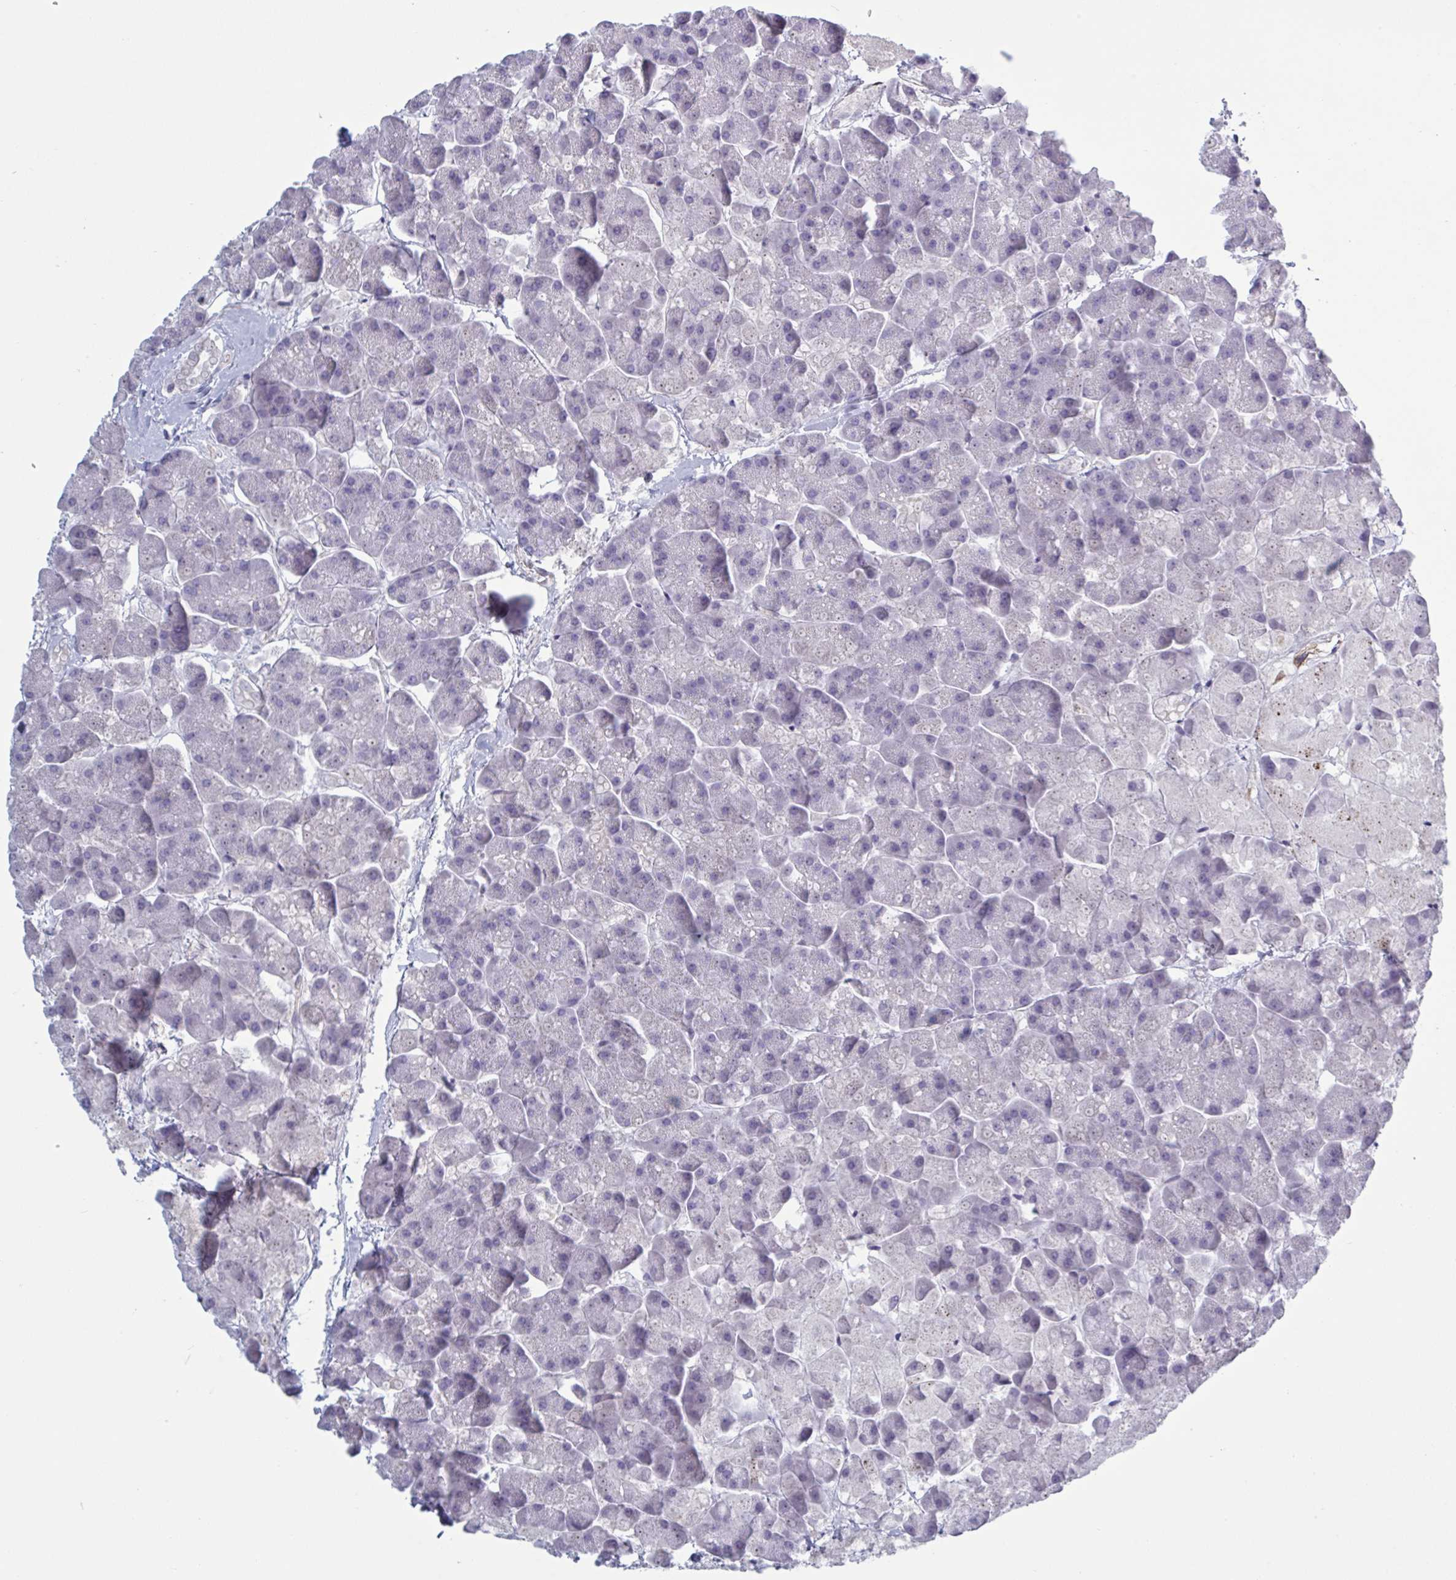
{"staining": {"intensity": "negative", "quantity": "none", "location": "none"}, "tissue": "pancreas", "cell_type": "Exocrine glandular cells", "image_type": "normal", "snomed": [{"axis": "morphology", "description": "Normal tissue, NOS"}, {"axis": "topography", "description": "Pancreas"}, {"axis": "topography", "description": "Peripheral nerve tissue"}], "caption": "A photomicrograph of human pancreas is negative for staining in exocrine glandular cells. (Immunohistochemistry (ihc), brightfield microscopy, high magnification).", "gene": "NDUFC2", "patient": {"sex": "male", "age": 54}}